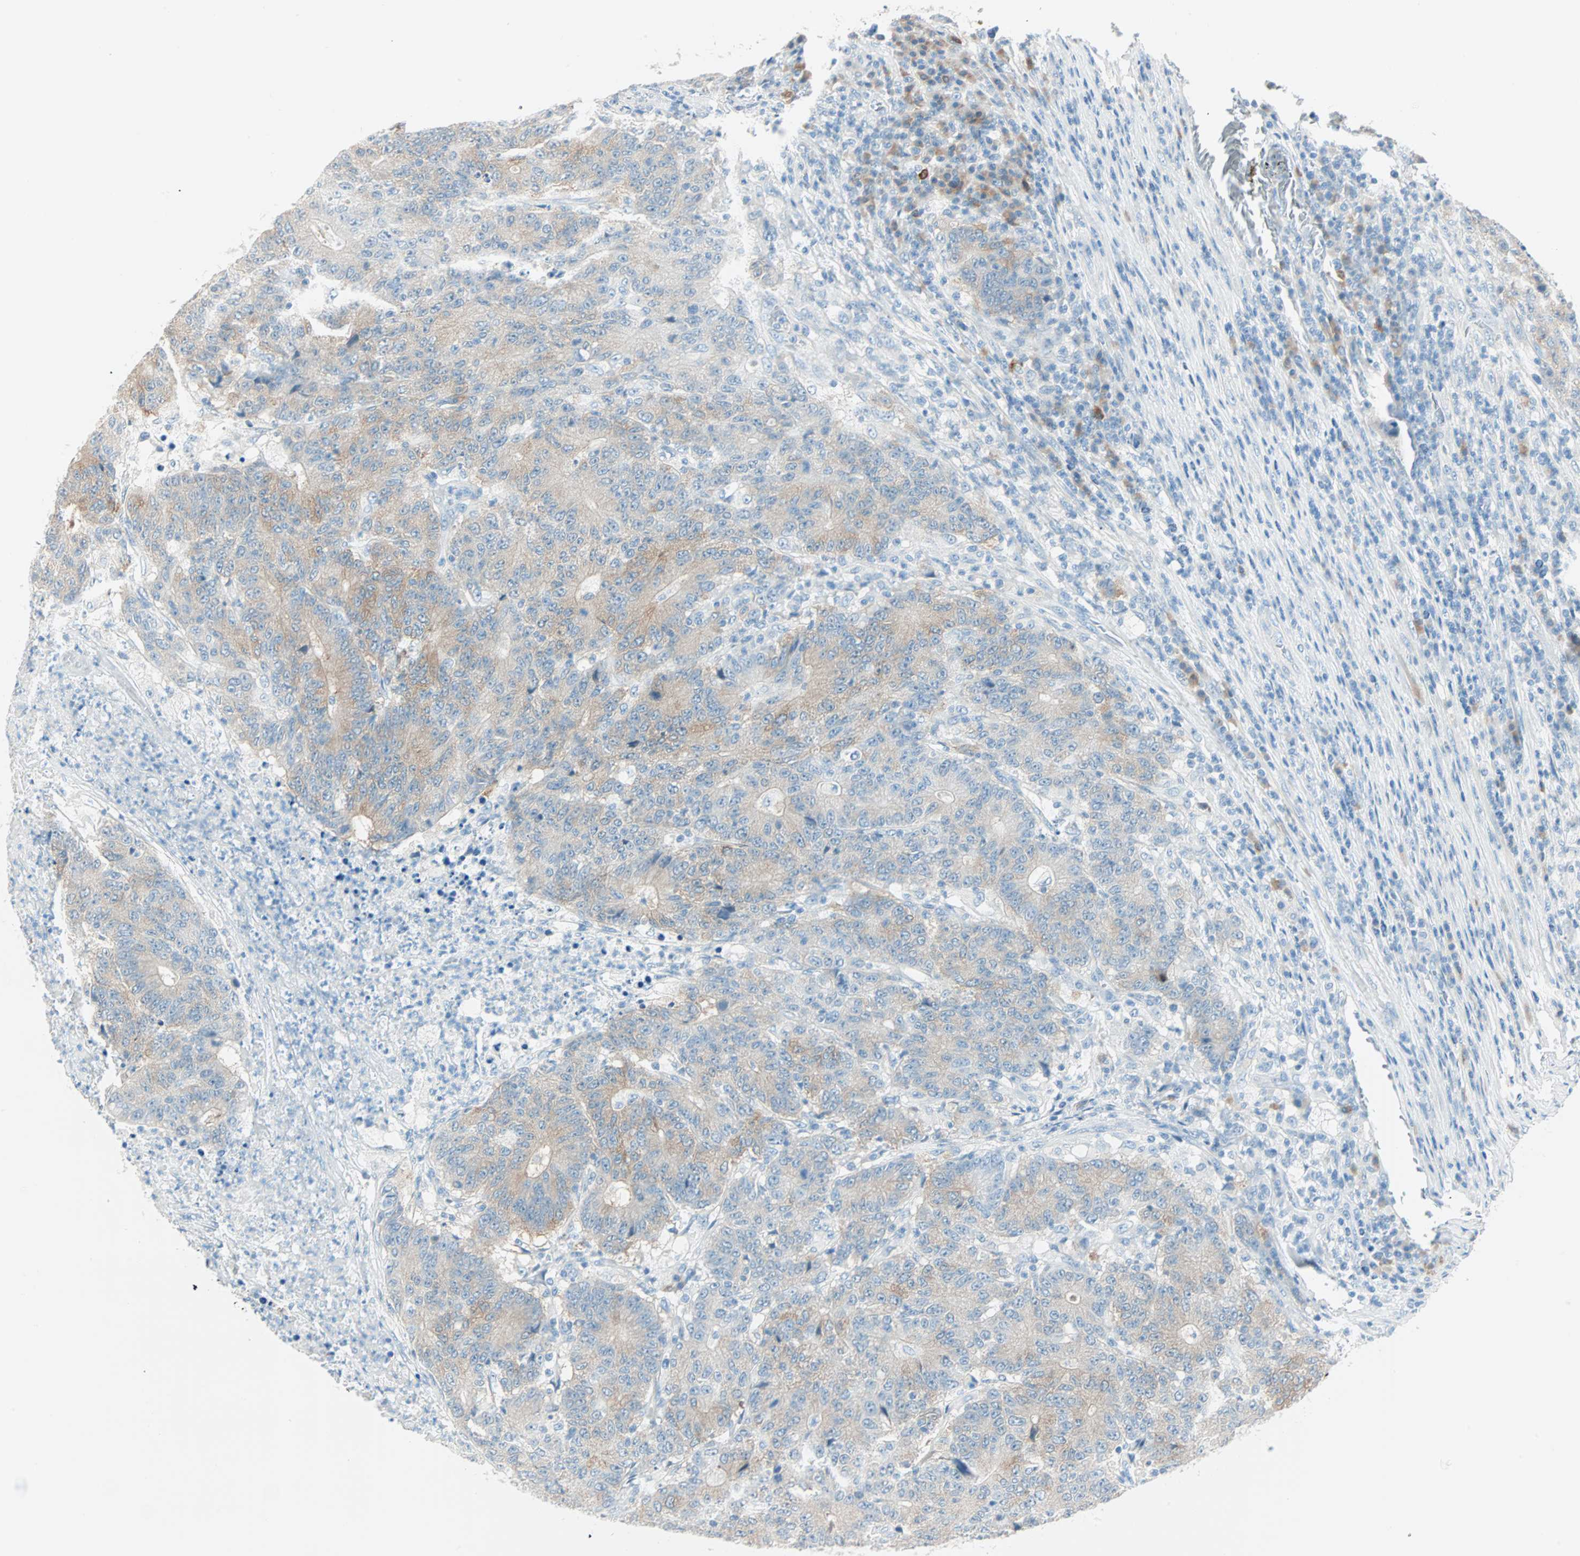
{"staining": {"intensity": "weak", "quantity": "25%-75%", "location": "cytoplasmic/membranous"}, "tissue": "colorectal cancer", "cell_type": "Tumor cells", "image_type": "cancer", "snomed": [{"axis": "morphology", "description": "Normal tissue, NOS"}, {"axis": "morphology", "description": "Adenocarcinoma, NOS"}, {"axis": "topography", "description": "Colon"}], "caption": "This photomicrograph reveals immunohistochemistry (IHC) staining of colorectal cancer (adenocarcinoma), with low weak cytoplasmic/membranous expression in about 25%-75% of tumor cells.", "gene": "ATF6", "patient": {"sex": "female", "age": 75}}